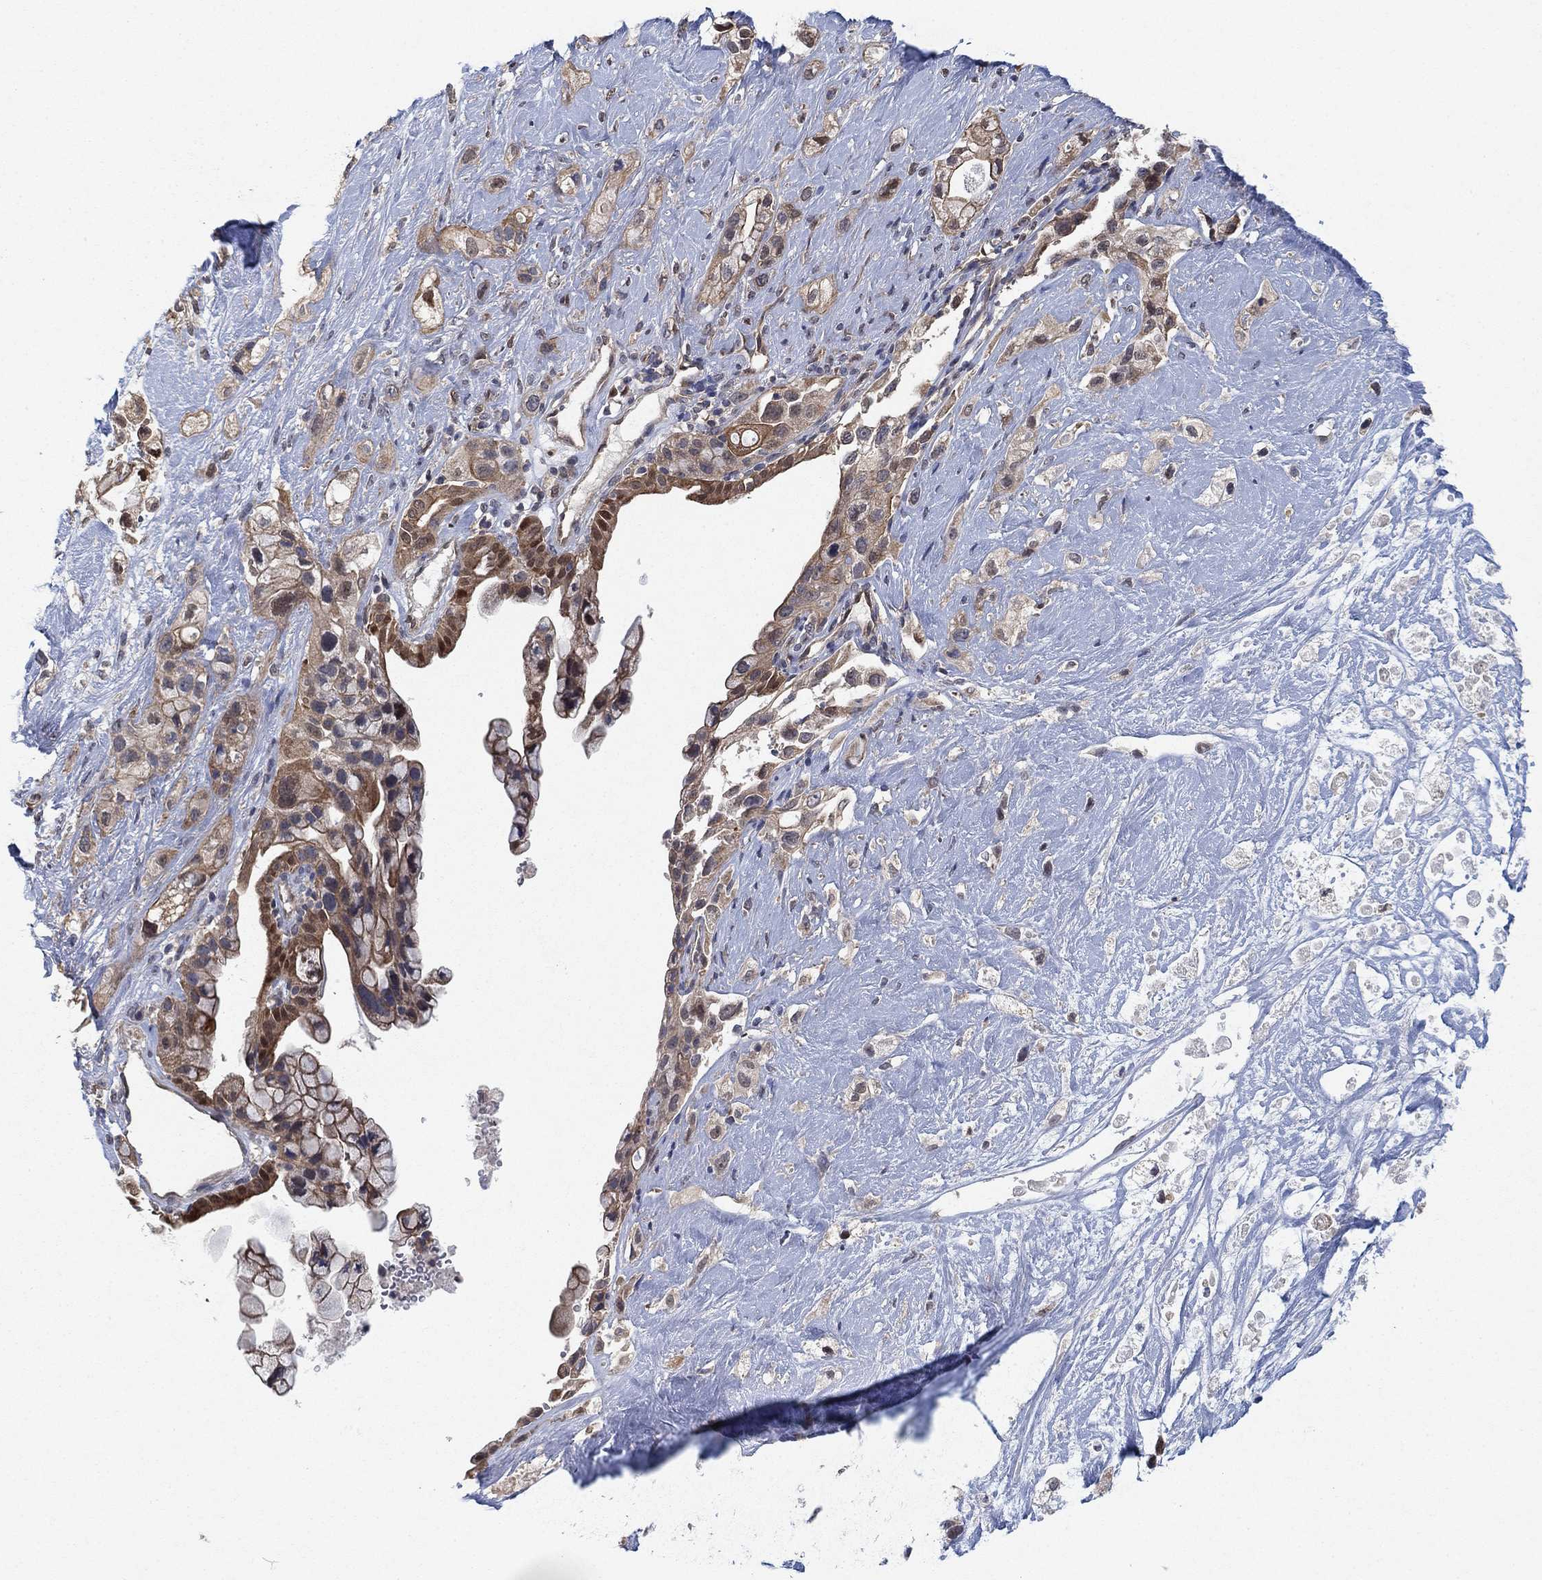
{"staining": {"intensity": "moderate", "quantity": "25%-75%", "location": "cytoplasmic/membranous"}, "tissue": "pancreatic cancer", "cell_type": "Tumor cells", "image_type": "cancer", "snomed": [{"axis": "morphology", "description": "Adenocarcinoma, NOS"}, {"axis": "topography", "description": "Pancreas"}], "caption": "A high-resolution micrograph shows immunohistochemistry (IHC) staining of pancreatic adenocarcinoma, which reveals moderate cytoplasmic/membranous expression in about 25%-75% of tumor cells.", "gene": "MCUR1", "patient": {"sex": "male", "age": 44}}